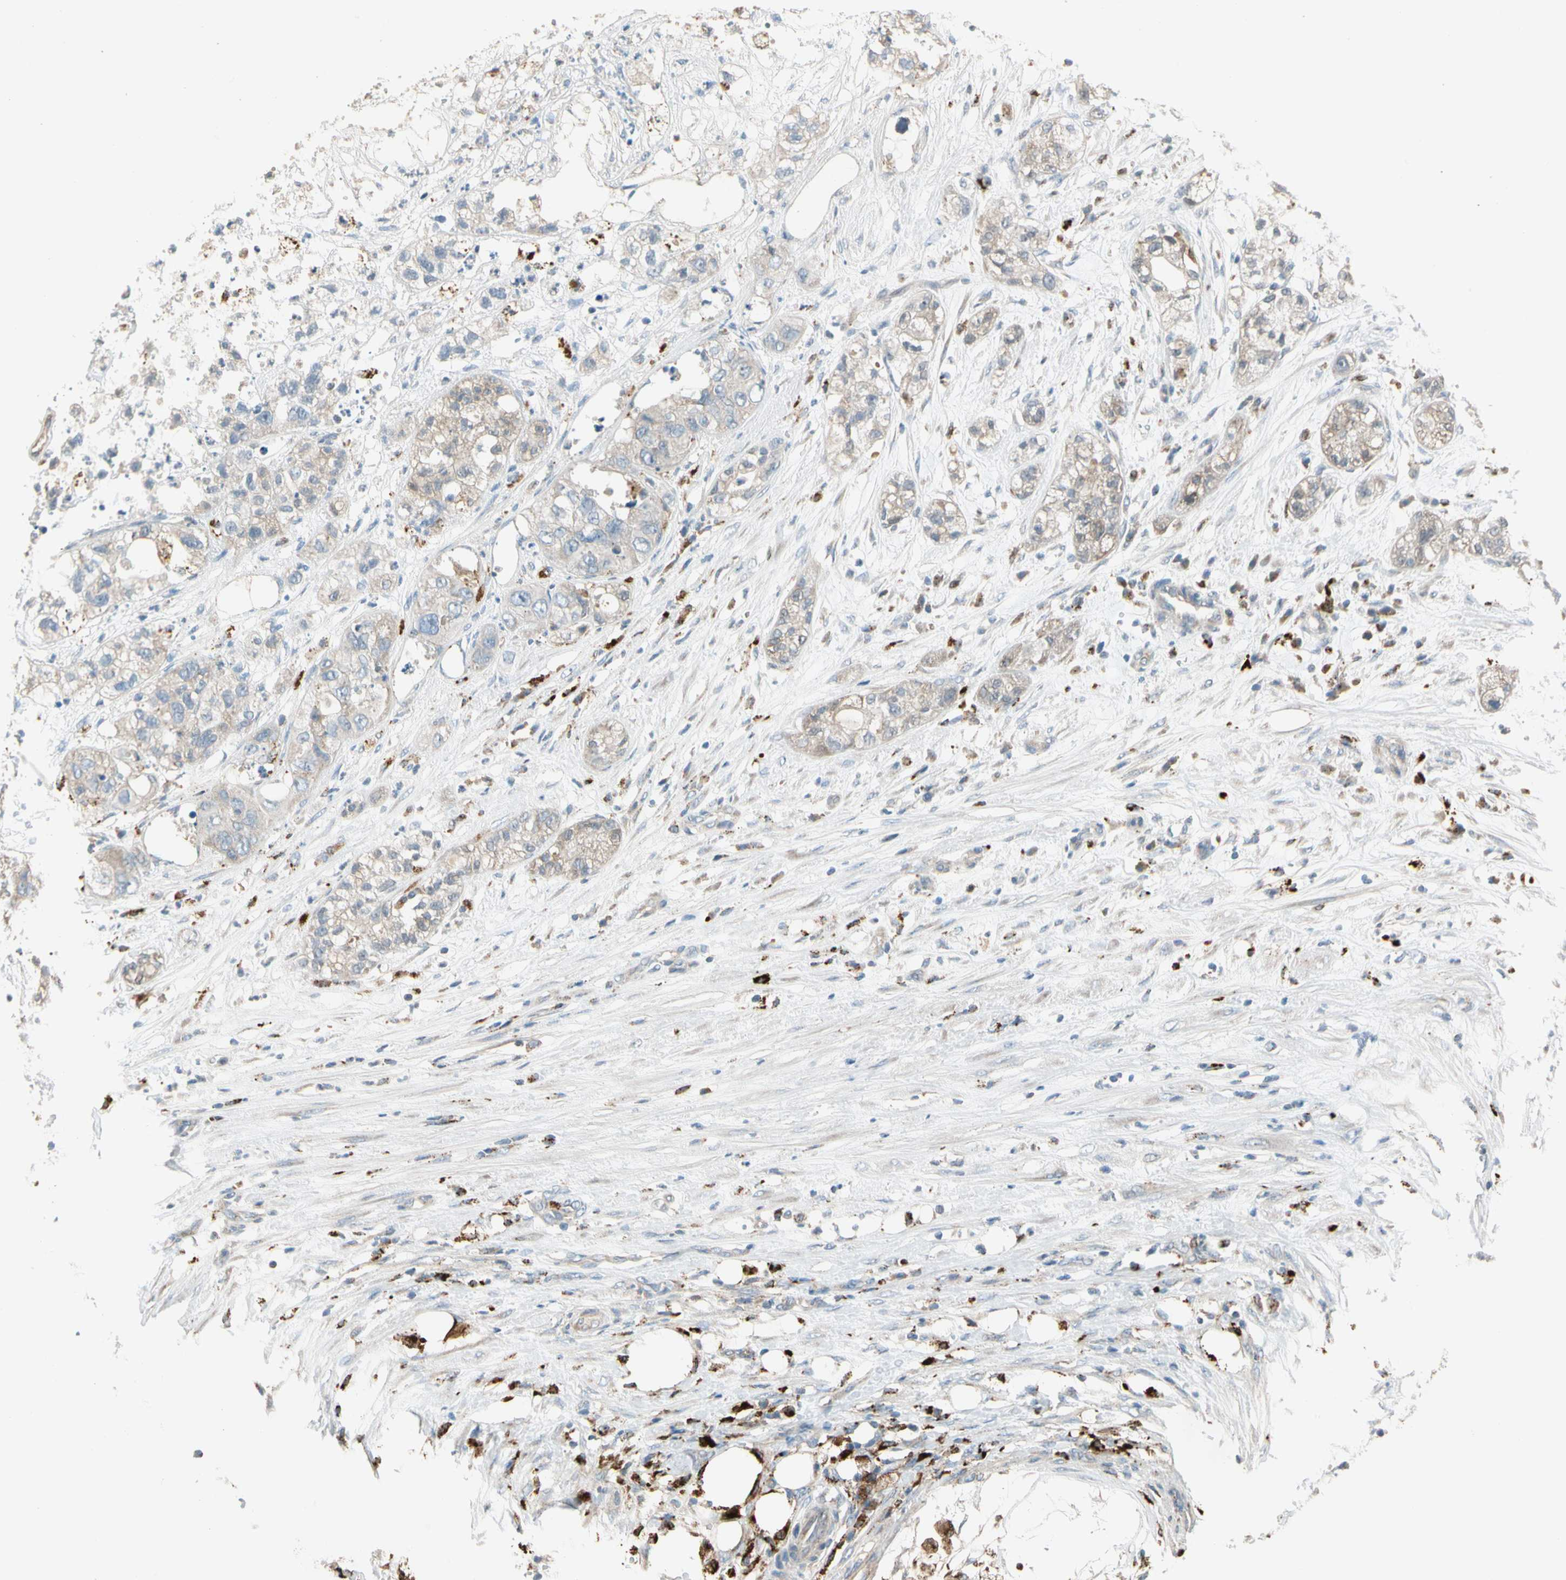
{"staining": {"intensity": "weak", "quantity": "25%-75%", "location": "cytoplasmic/membranous"}, "tissue": "pancreatic cancer", "cell_type": "Tumor cells", "image_type": "cancer", "snomed": [{"axis": "morphology", "description": "Adenocarcinoma, NOS"}, {"axis": "topography", "description": "Pancreas"}], "caption": "Immunohistochemistry (DAB) staining of pancreatic cancer (adenocarcinoma) reveals weak cytoplasmic/membranous protein expression in approximately 25%-75% of tumor cells.", "gene": "GM2A", "patient": {"sex": "female", "age": 78}}